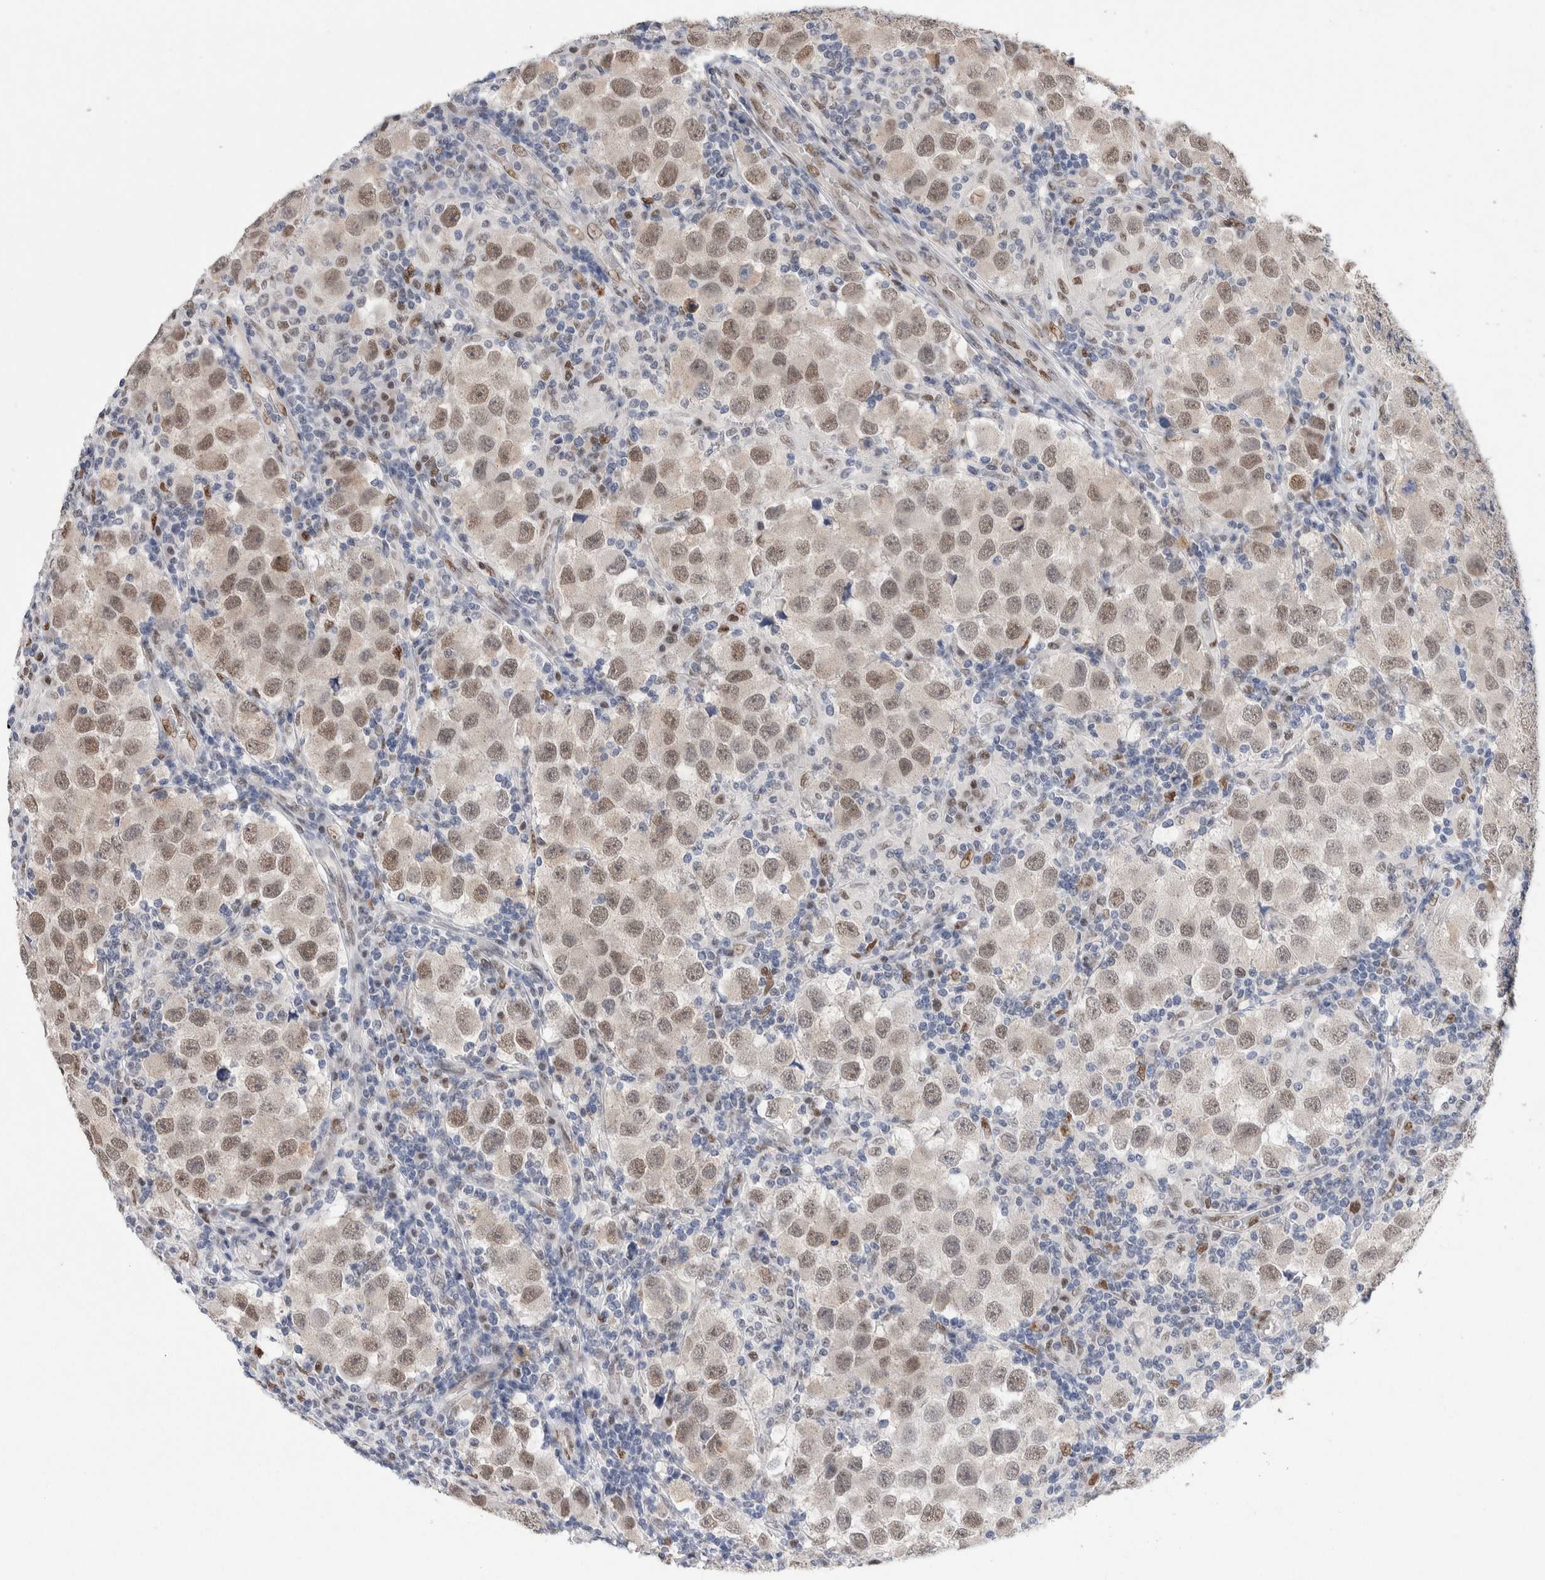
{"staining": {"intensity": "weak", "quantity": ">75%", "location": "nuclear"}, "tissue": "testis cancer", "cell_type": "Tumor cells", "image_type": "cancer", "snomed": [{"axis": "morphology", "description": "Carcinoma, Embryonal, NOS"}, {"axis": "topography", "description": "Testis"}], "caption": "The histopathology image demonstrates staining of testis cancer, revealing weak nuclear protein expression (brown color) within tumor cells. Immunohistochemistry stains the protein of interest in brown and the nuclei are stained blue.", "gene": "PRMT1", "patient": {"sex": "male", "age": 21}}